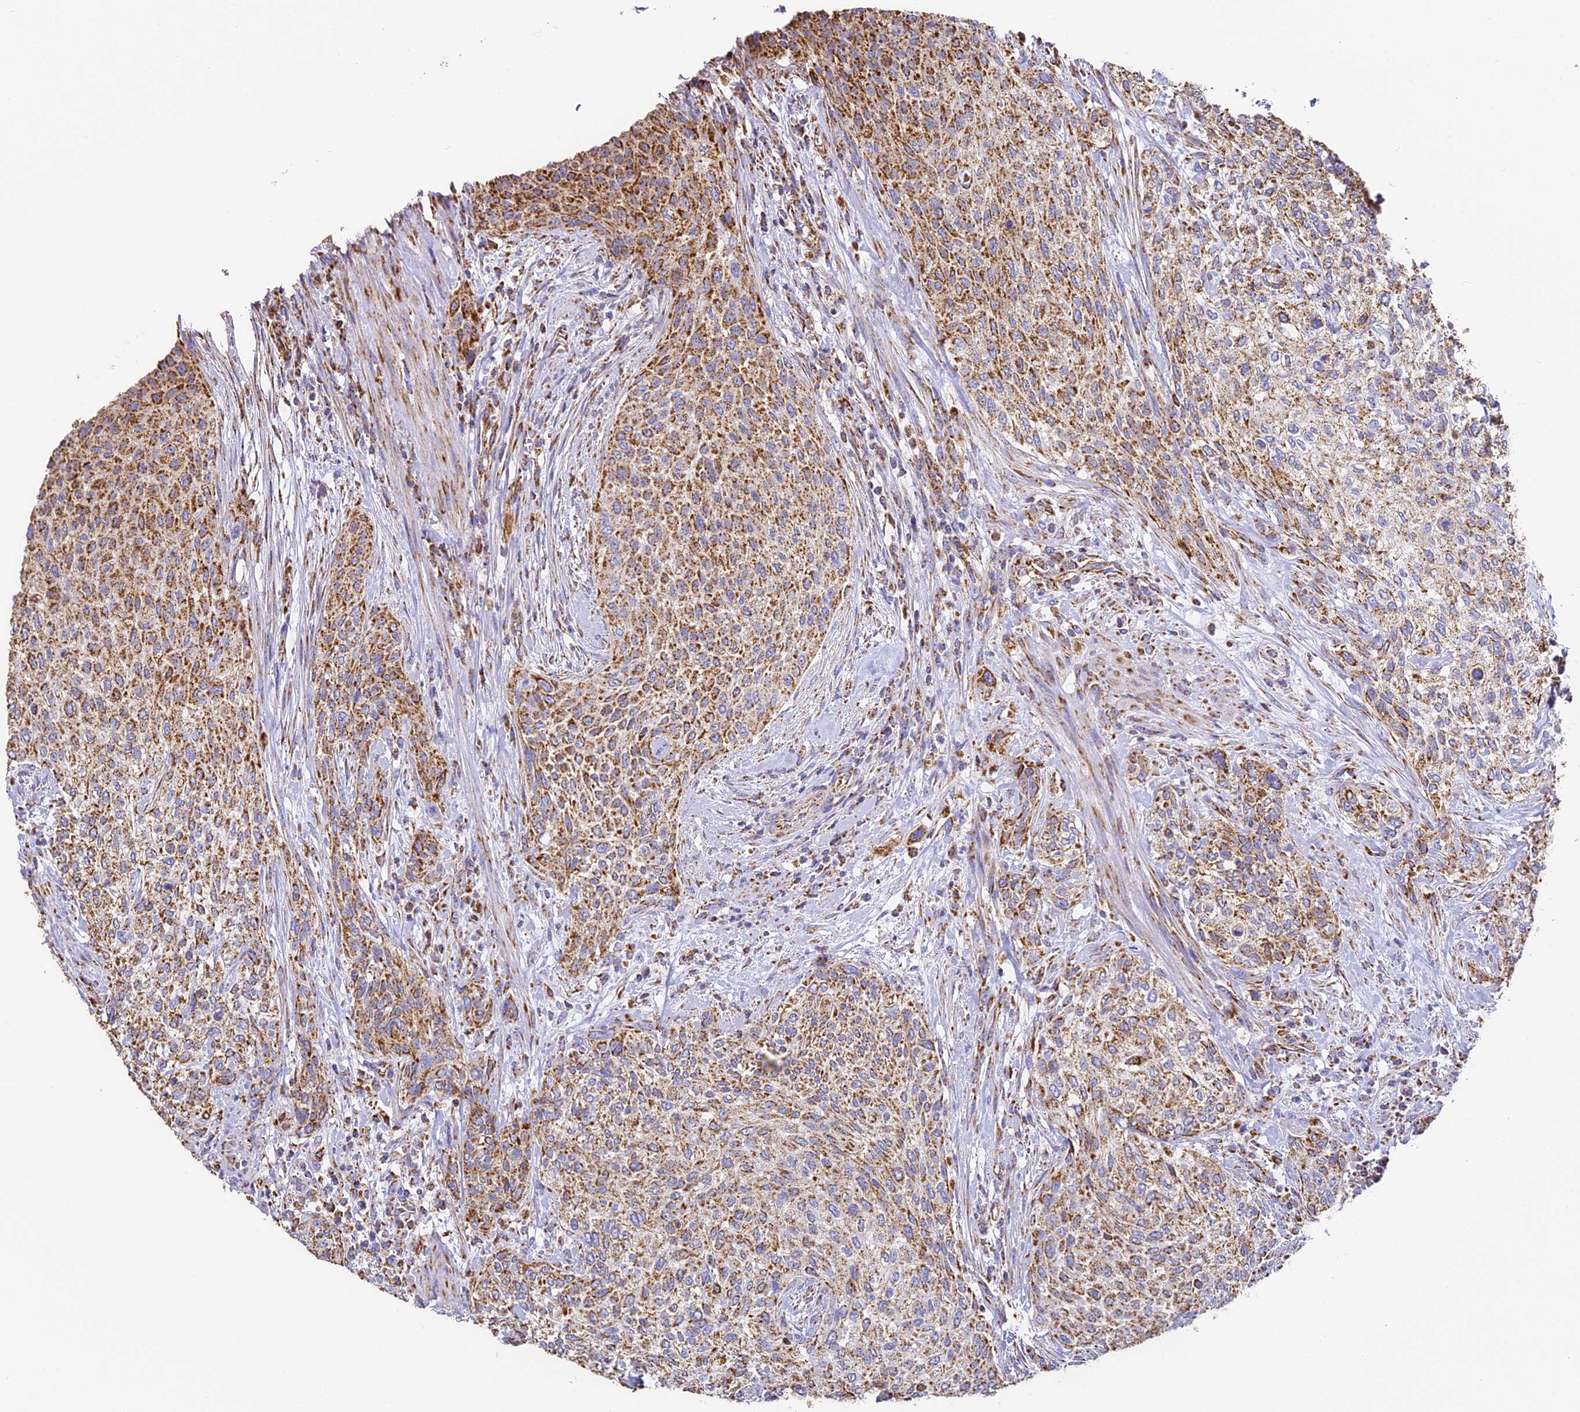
{"staining": {"intensity": "strong", "quantity": ">75%", "location": "cytoplasmic/membranous"}, "tissue": "urothelial cancer", "cell_type": "Tumor cells", "image_type": "cancer", "snomed": [{"axis": "morphology", "description": "Normal tissue, NOS"}, {"axis": "morphology", "description": "Urothelial carcinoma, NOS"}, {"axis": "topography", "description": "Urinary bladder"}, {"axis": "topography", "description": "Peripheral nerve tissue"}], "caption": "There is high levels of strong cytoplasmic/membranous staining in tumor cells of urothelial cancer, as demonstrated by immunohistochemical staining (brown color).", "gene": "COX6C", "patient": {"sex": "male", "age": 35}}